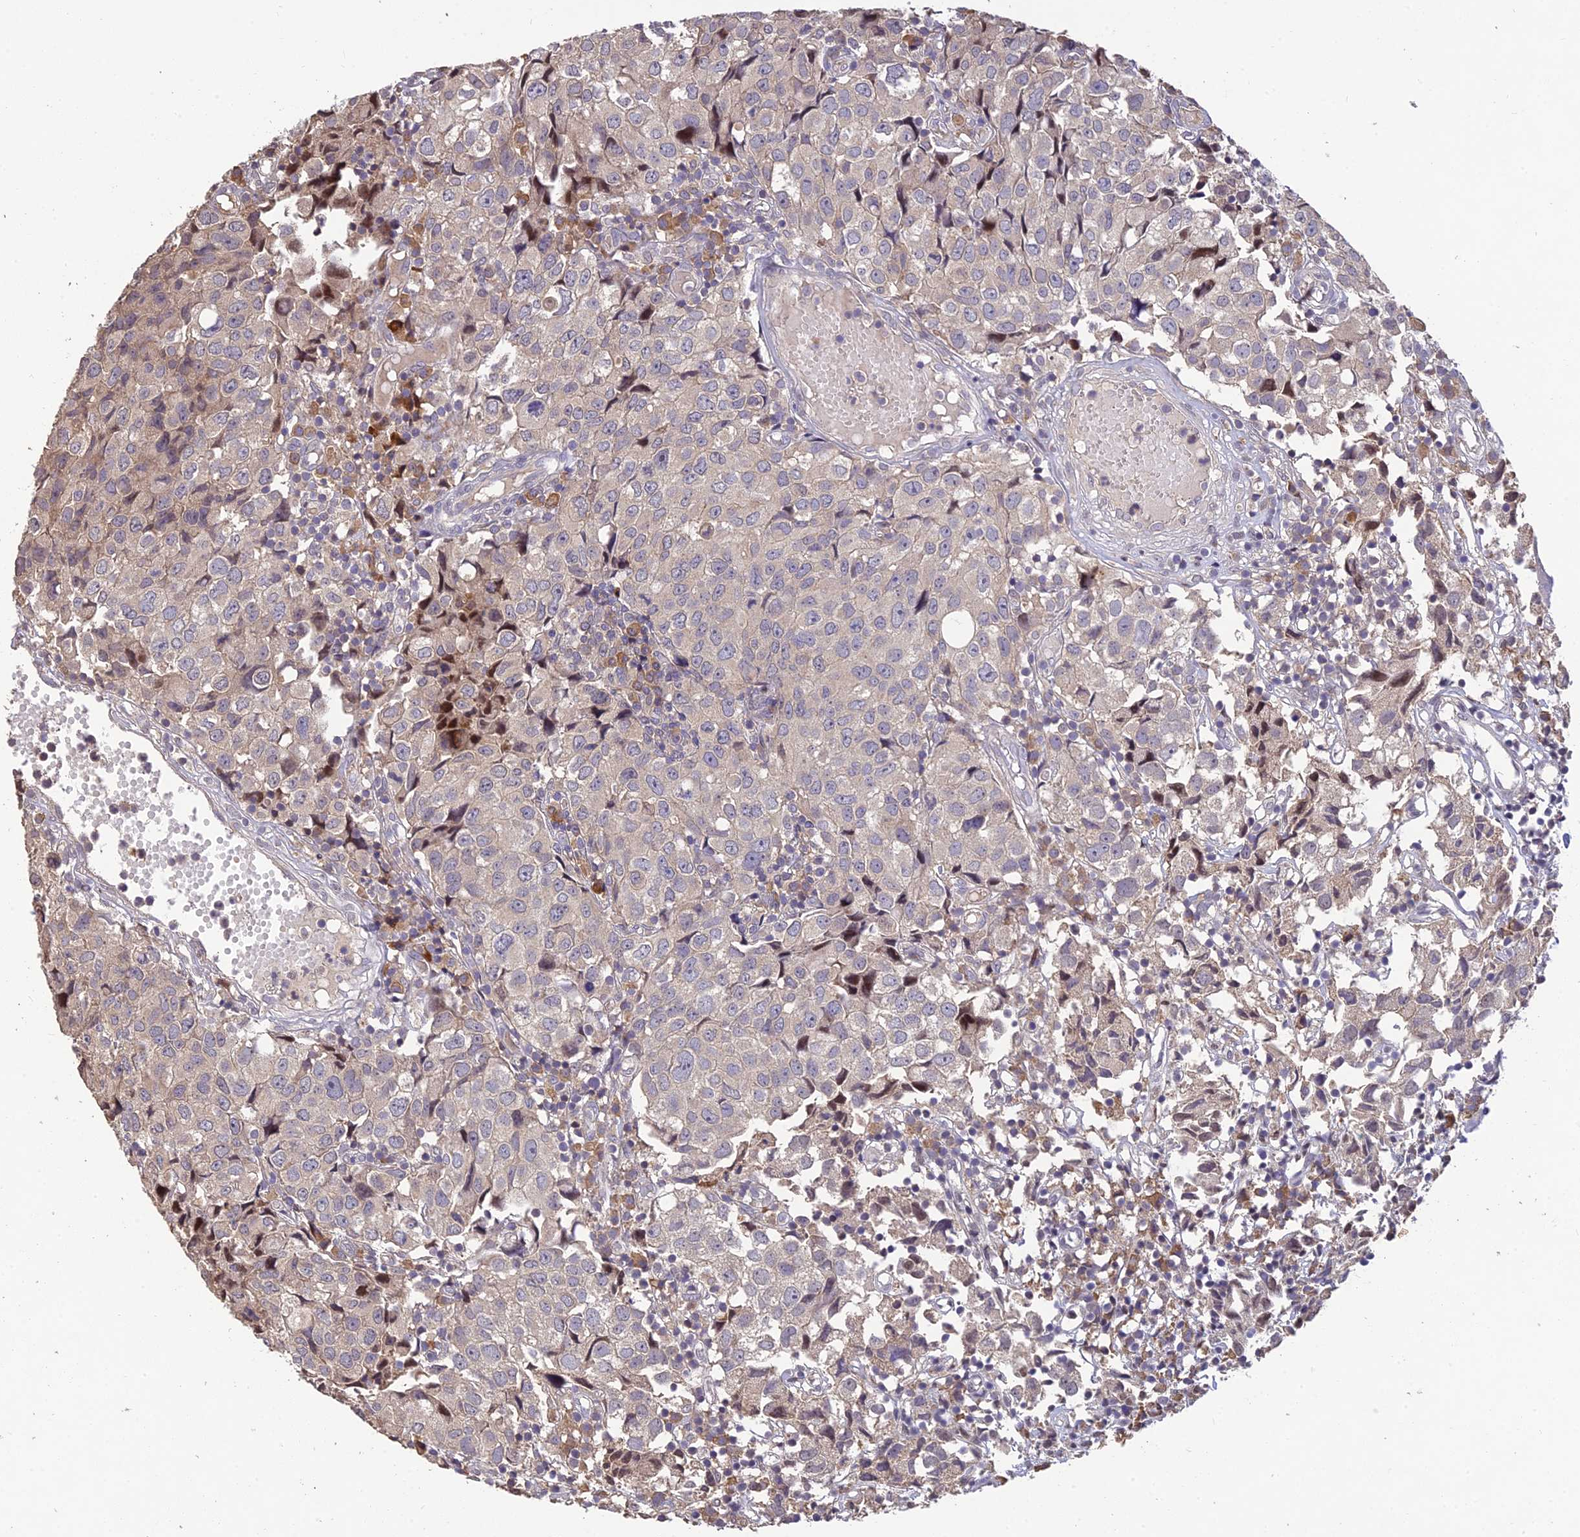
{"staining": {"intensity": "negative", "quantity": "none", "location": "none"}, "tissue": "urothelial cancer", "cell_type": "Tumor cells", "image_type": "cancer", "snomed": [{"axis": "morphology", "description": "Urothelial carcinoma, High grade"}, {"axis": "topography", "description": "Urinary bladder"}], "caption": "Immunohistochemistry (IHC) histopathology image of neoplastic tissue: urothelial cancer stained with DAB (3,3'-diaminobenzidine) reveals no significant protein staining in tumor cells.", "gene": "DENND5B", "patient": {"sex": "female", "age": 75}}